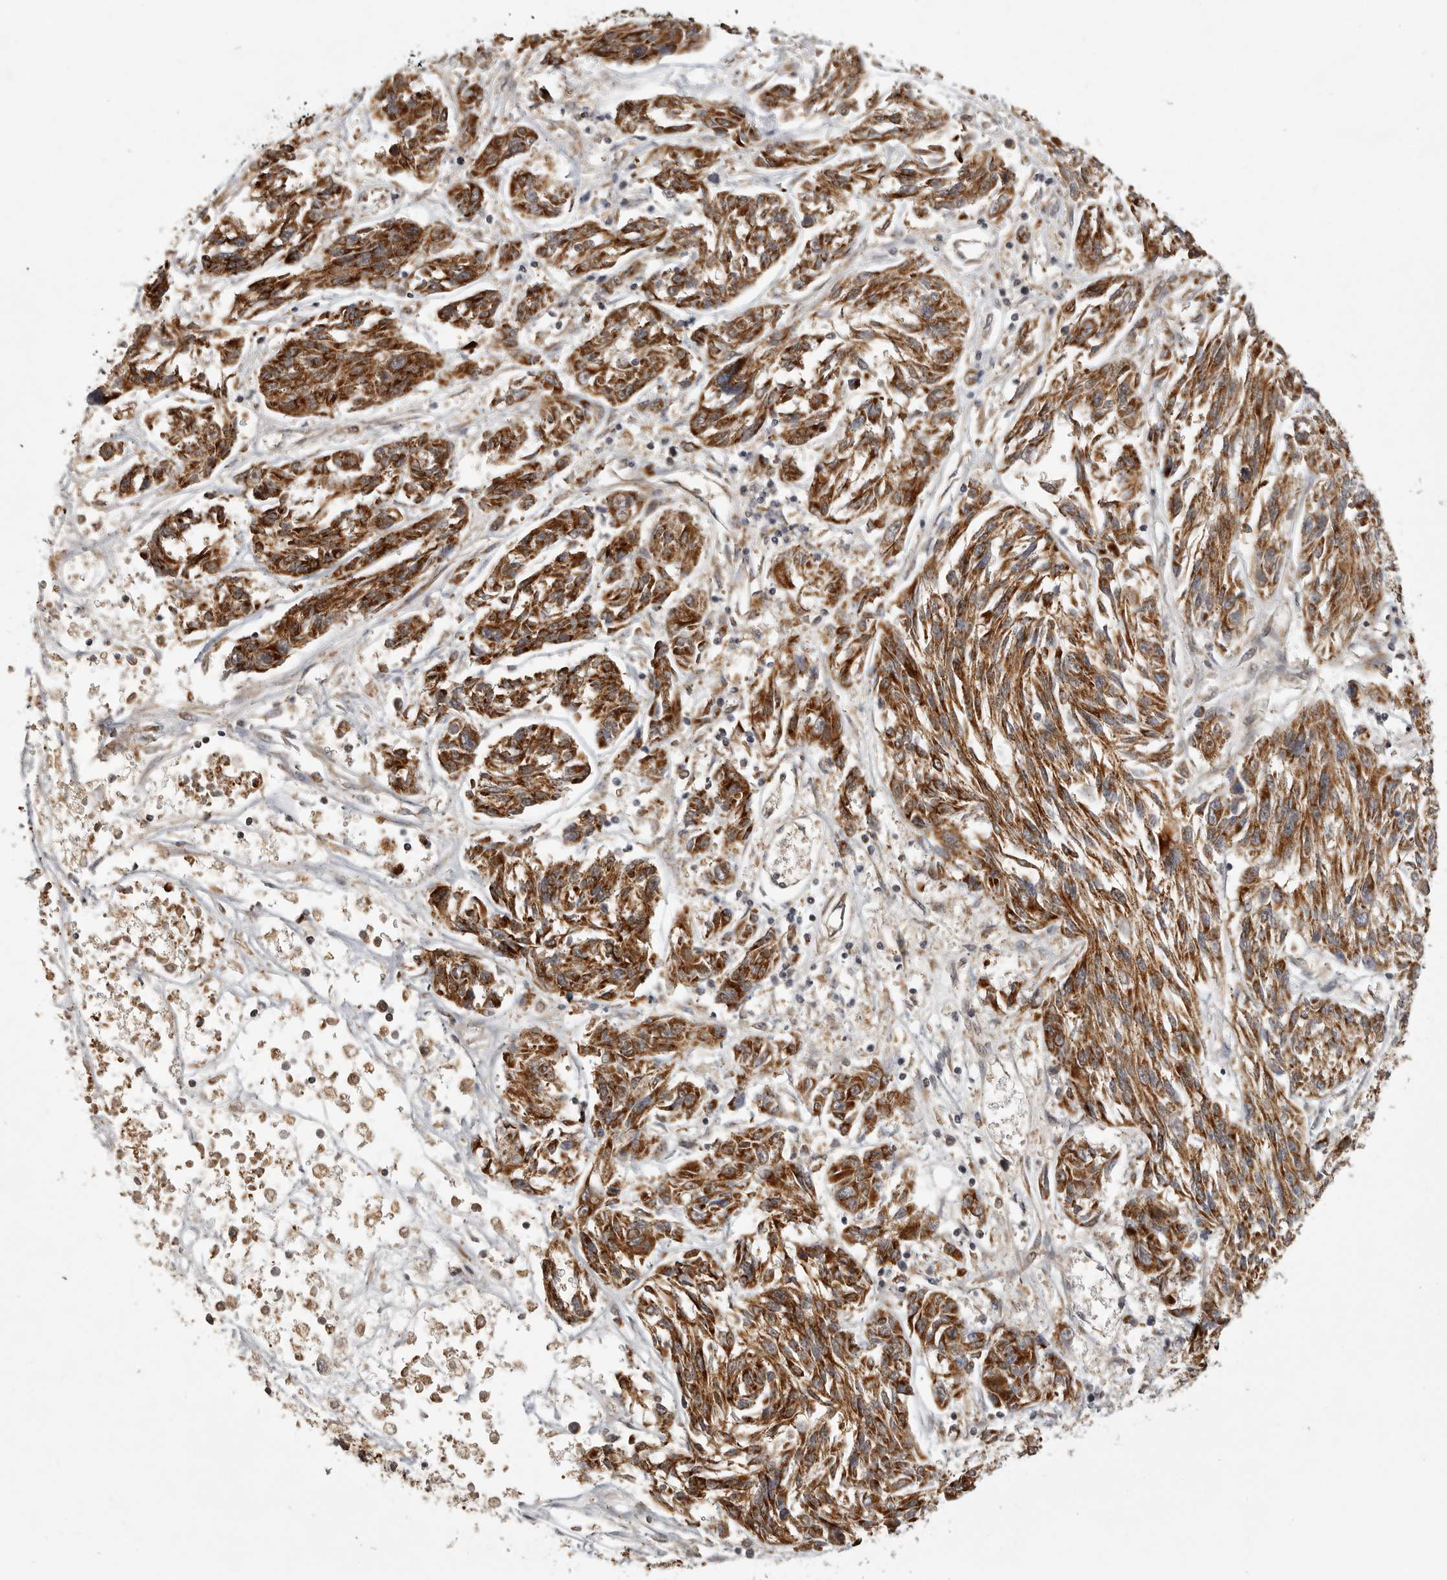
{"staining": {"intensity": "strong", "quantity": ">75%", "location": "cytoplasmic/membranous"}, "tissue": "melanoma", "cell_type": "Tumor cells", "image_type": "cancer", "snomed": [{"axis": "morphology", "description": "Malignant melanoma, NOS"}, {"axis": "topography", "description": "Skin"}], "caption": "Malignant melanoma stained with a protein marker demonstrates strong staining in tumor cells.", "gene": "NARS2", "patient": {"sex": "male", "age": 53}}